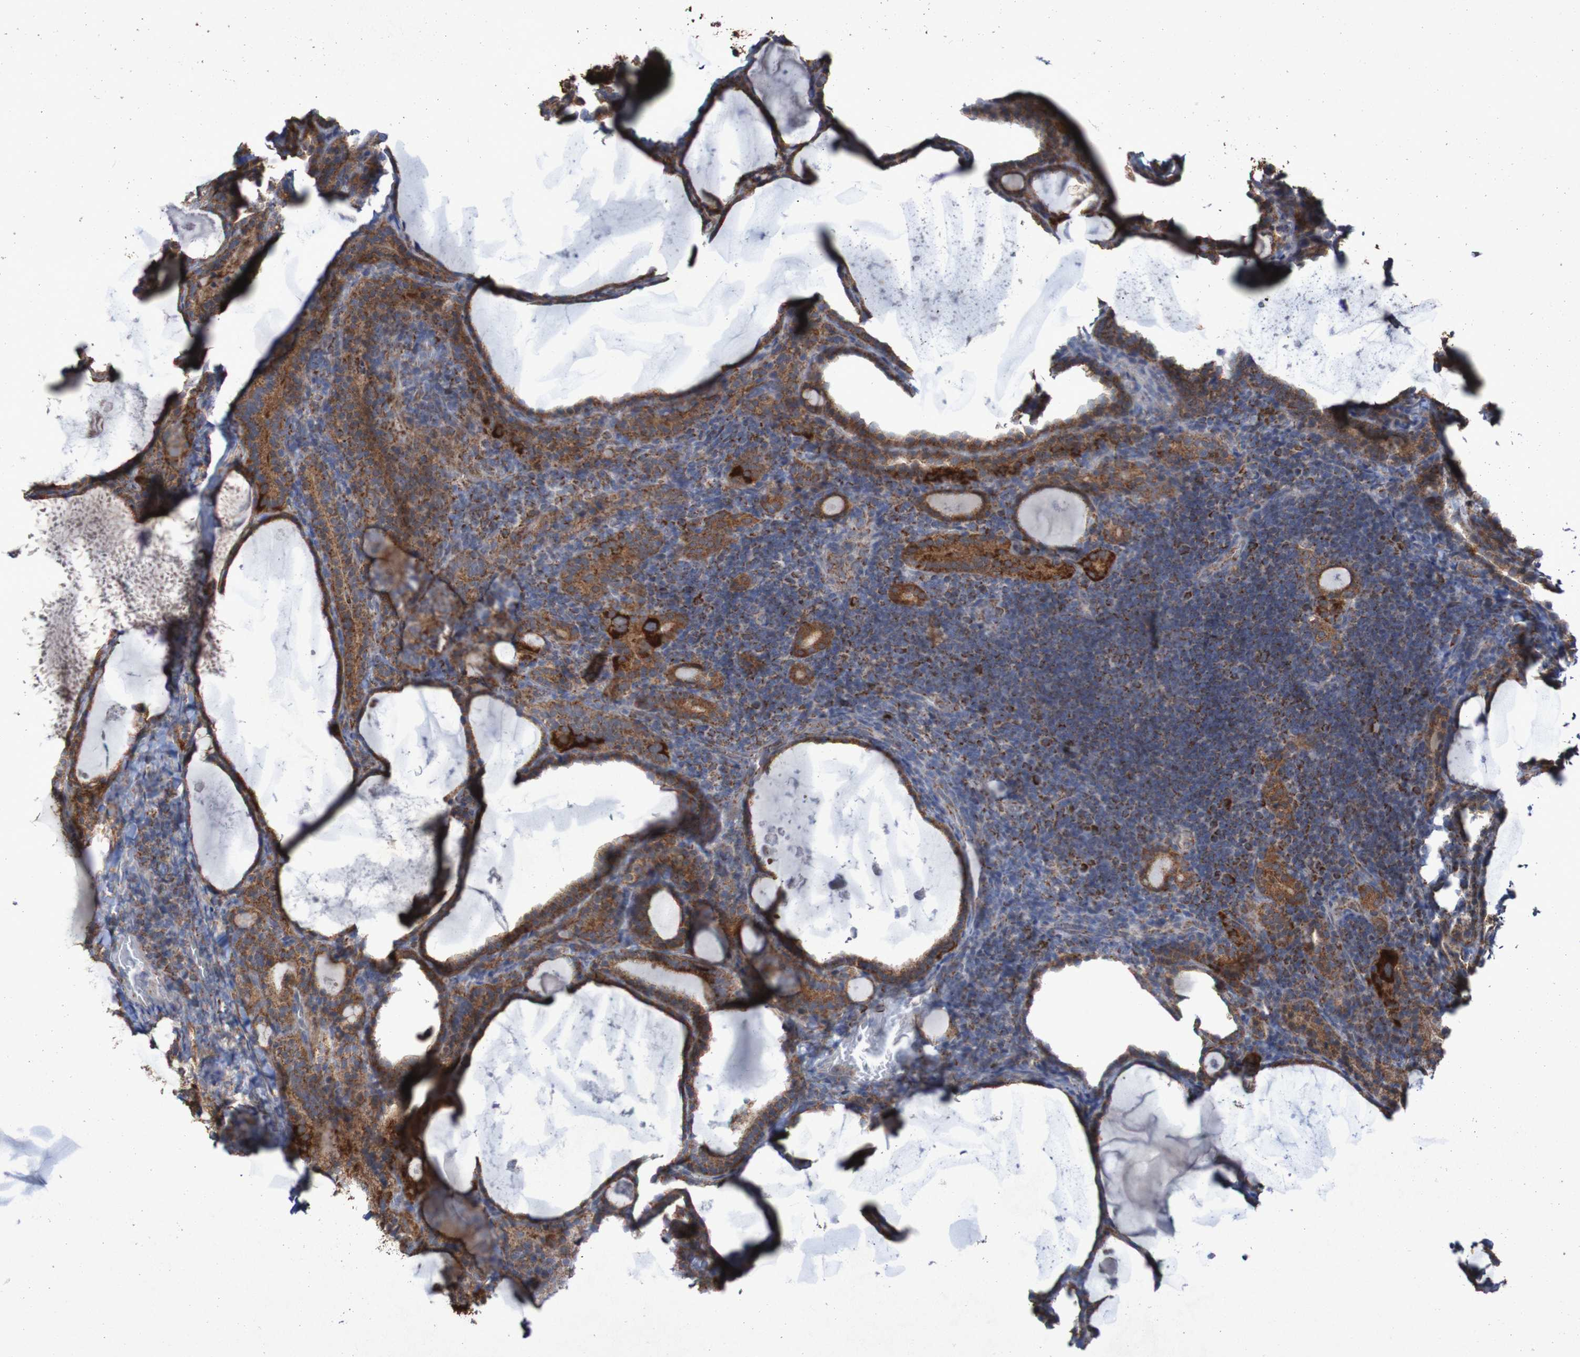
{"staining": {"intensity": "strong", "quantity": ">75%", "location": "cytoplasmic/membranous"}, "tissue": "thyroid cancer", "cell_type": "Tumor cells", "image_type": "cancer", "snomed": [{"axis": "morphology", "description": "Papillary adenocarcinoma, NOS"}, {"axis": "topography", "description": "Thyroid gland"}], "caption": "Protein analysis of thyroid cancer (papillary adenocarcinoma) tissue exhibits strong cytoplasmic/membranous staining in about >75% of tumor cells.", "gene": "CCDC51", "patient": {"sex": "female", "age": 42}}